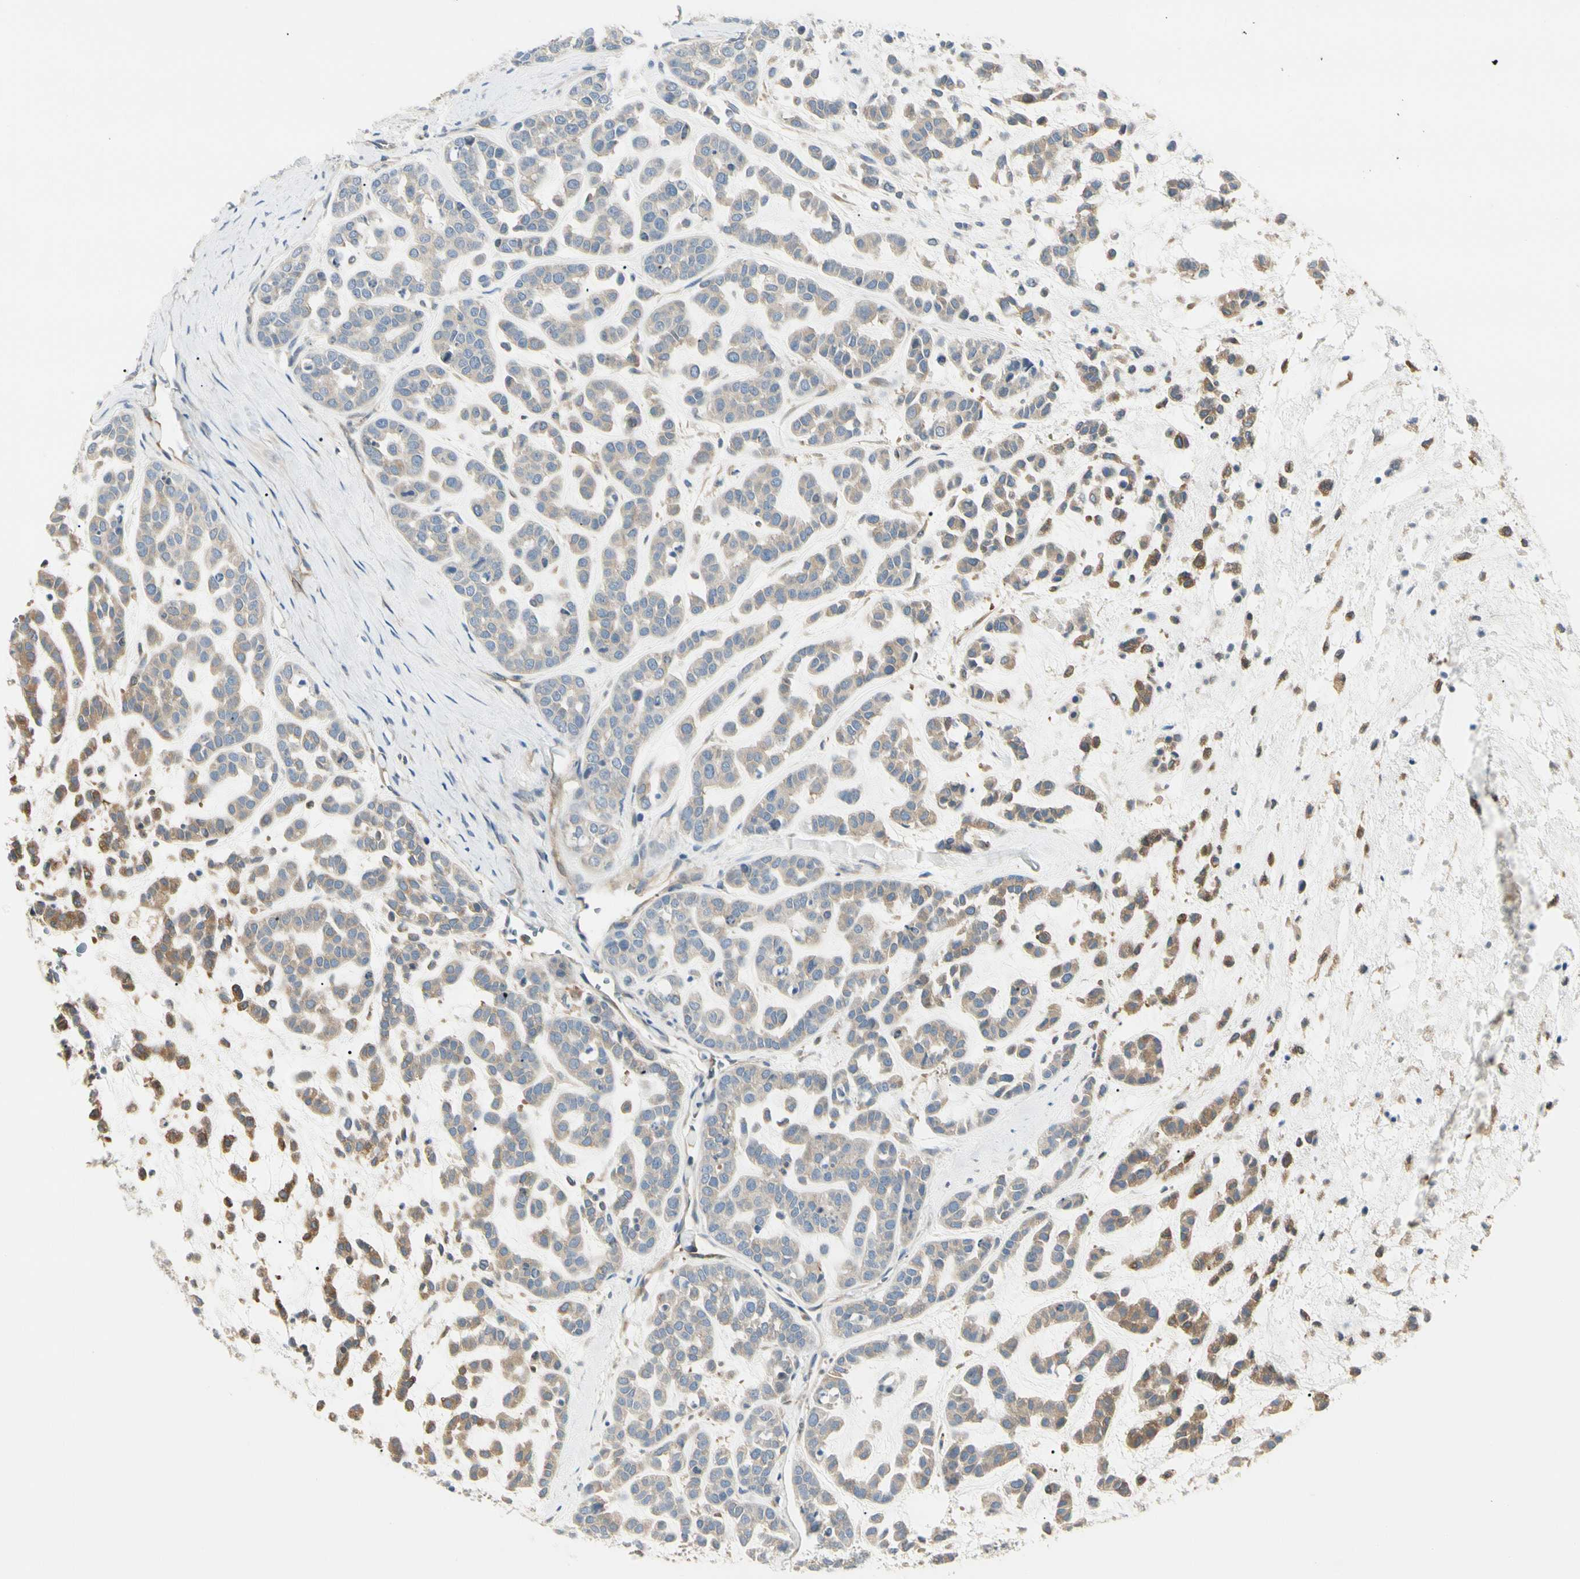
{"staining": {"intensity": "moderate", "quantity": ">75%", "location": "cytoplasmic/membranous"}, "tissue": "head and neck cancer", "cell_type": "Tumor cells", "image_type": "cancer", "snomed": [{"axis": "morphology", "description": "Adenocarcinoma, NOS"}, {"axis": "morphology", "description": "Adenoma, NOS"}, {"axis": "topography", "description": "Head-Neck"}], "caption": "Immunohistochemical staining of head and neck cancer (adenocarcinoma) demonstrates moderate cytoplasmic/membranous protein staining in approximately >75% of tumor cells.", "gene": "NFKB2", "patient": {"sex": "female", "age": 55}}